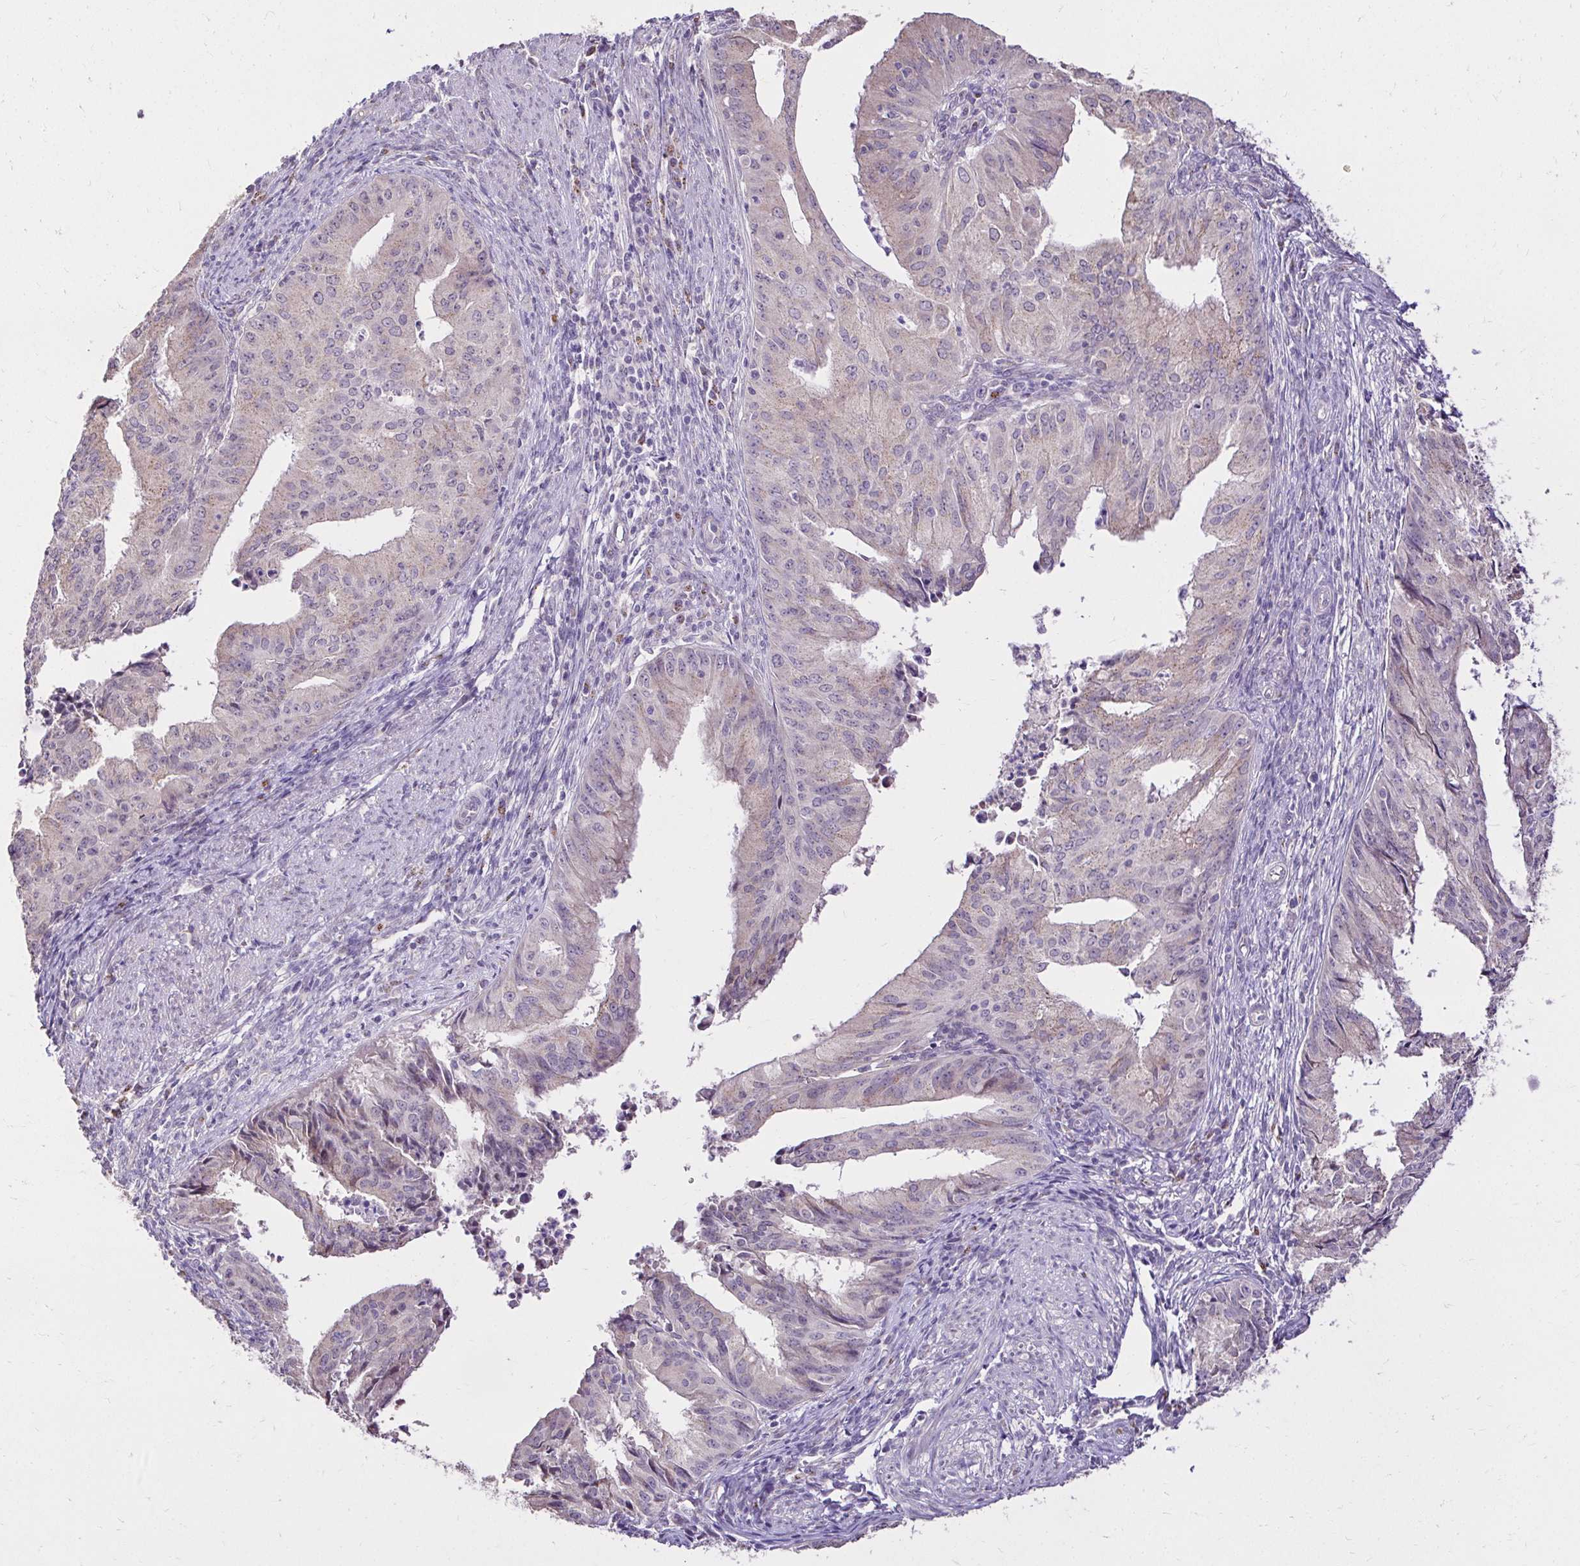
{"staining": {"intensity": "weak", "quantity": "25%-75%", "location": "cytoplasmic/membranous"}, "tissue": "endometrial cancer", "cell_type": "Tumor cells", "image_type": "cancer", "snomed": [{"axis": "morphology", "description": "Adenocarcinoma, NOS"}, {"axis": "topography", "description": "Endometrium"}], "caption": "Weak cytoplasmic/membranous staining for a protein is identified in about 25%-75% of tumor cells of endometrial cancer using IHC.", "gene": "KIAA1210", "patient": {"sex": "female", "age": 50}}